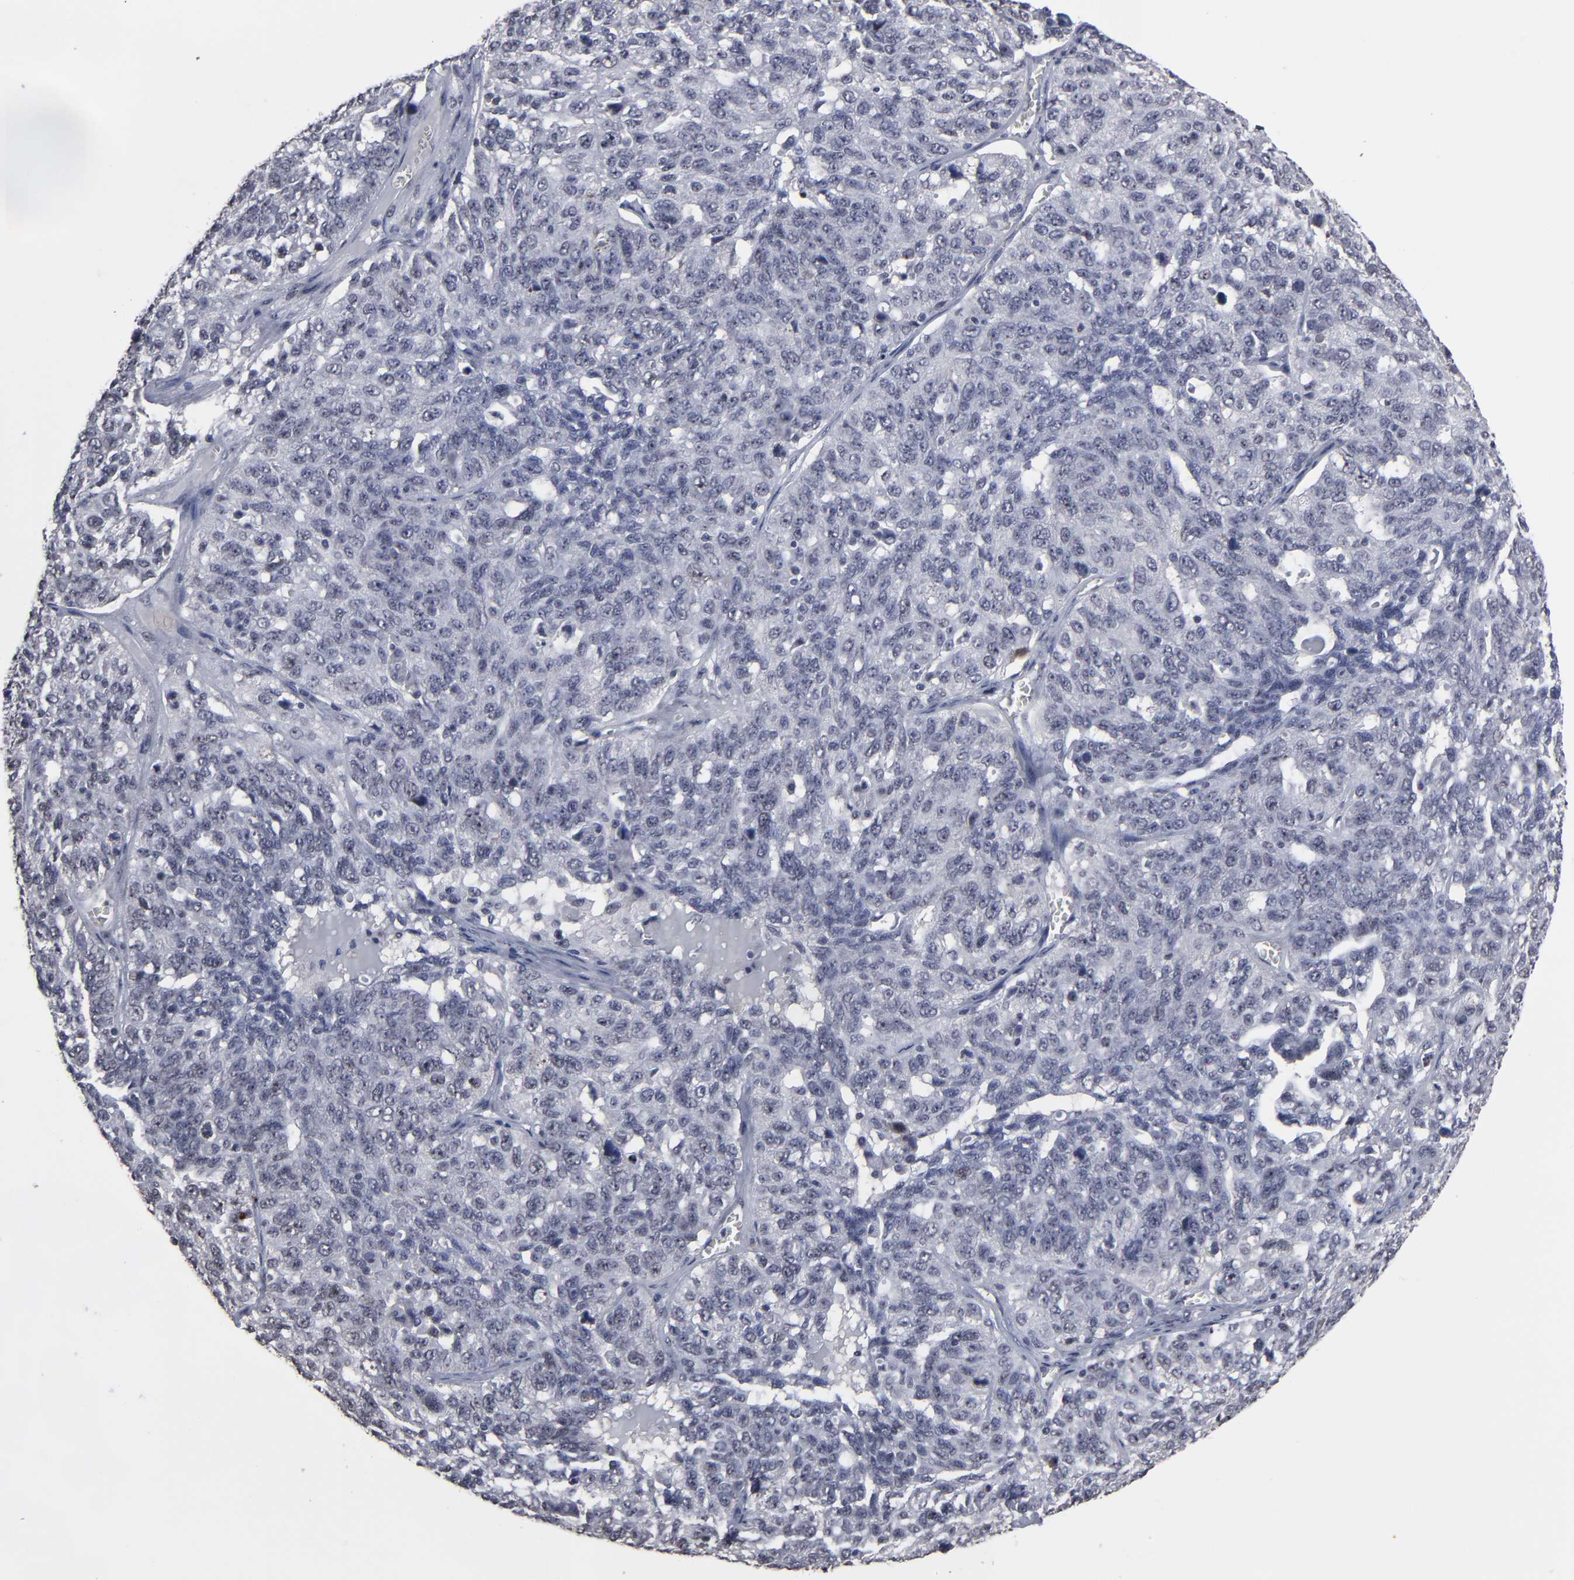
{"staining": {"intensity": "negative", "quantity": "none", "location": "none"}, "tissue": "ovarian cancer", "cell_type": "Tumor cells", "image_type": "cancer", "snomed": [{"axis": "morphology", "description": "Cystadenocarcinoma, serous, NOS"}, {"axis": "topography", "description": "Ovary"}], "caption": "Image shows no protein staining in tumor cells of ovarian cancer tissue. Brightfield microscopy of IHC stained with DAB (brown) and hematoxylin (blue), captured at high magnification.", "gene": "SSRP1", "patient": {"sex": "female", "age": 71}}